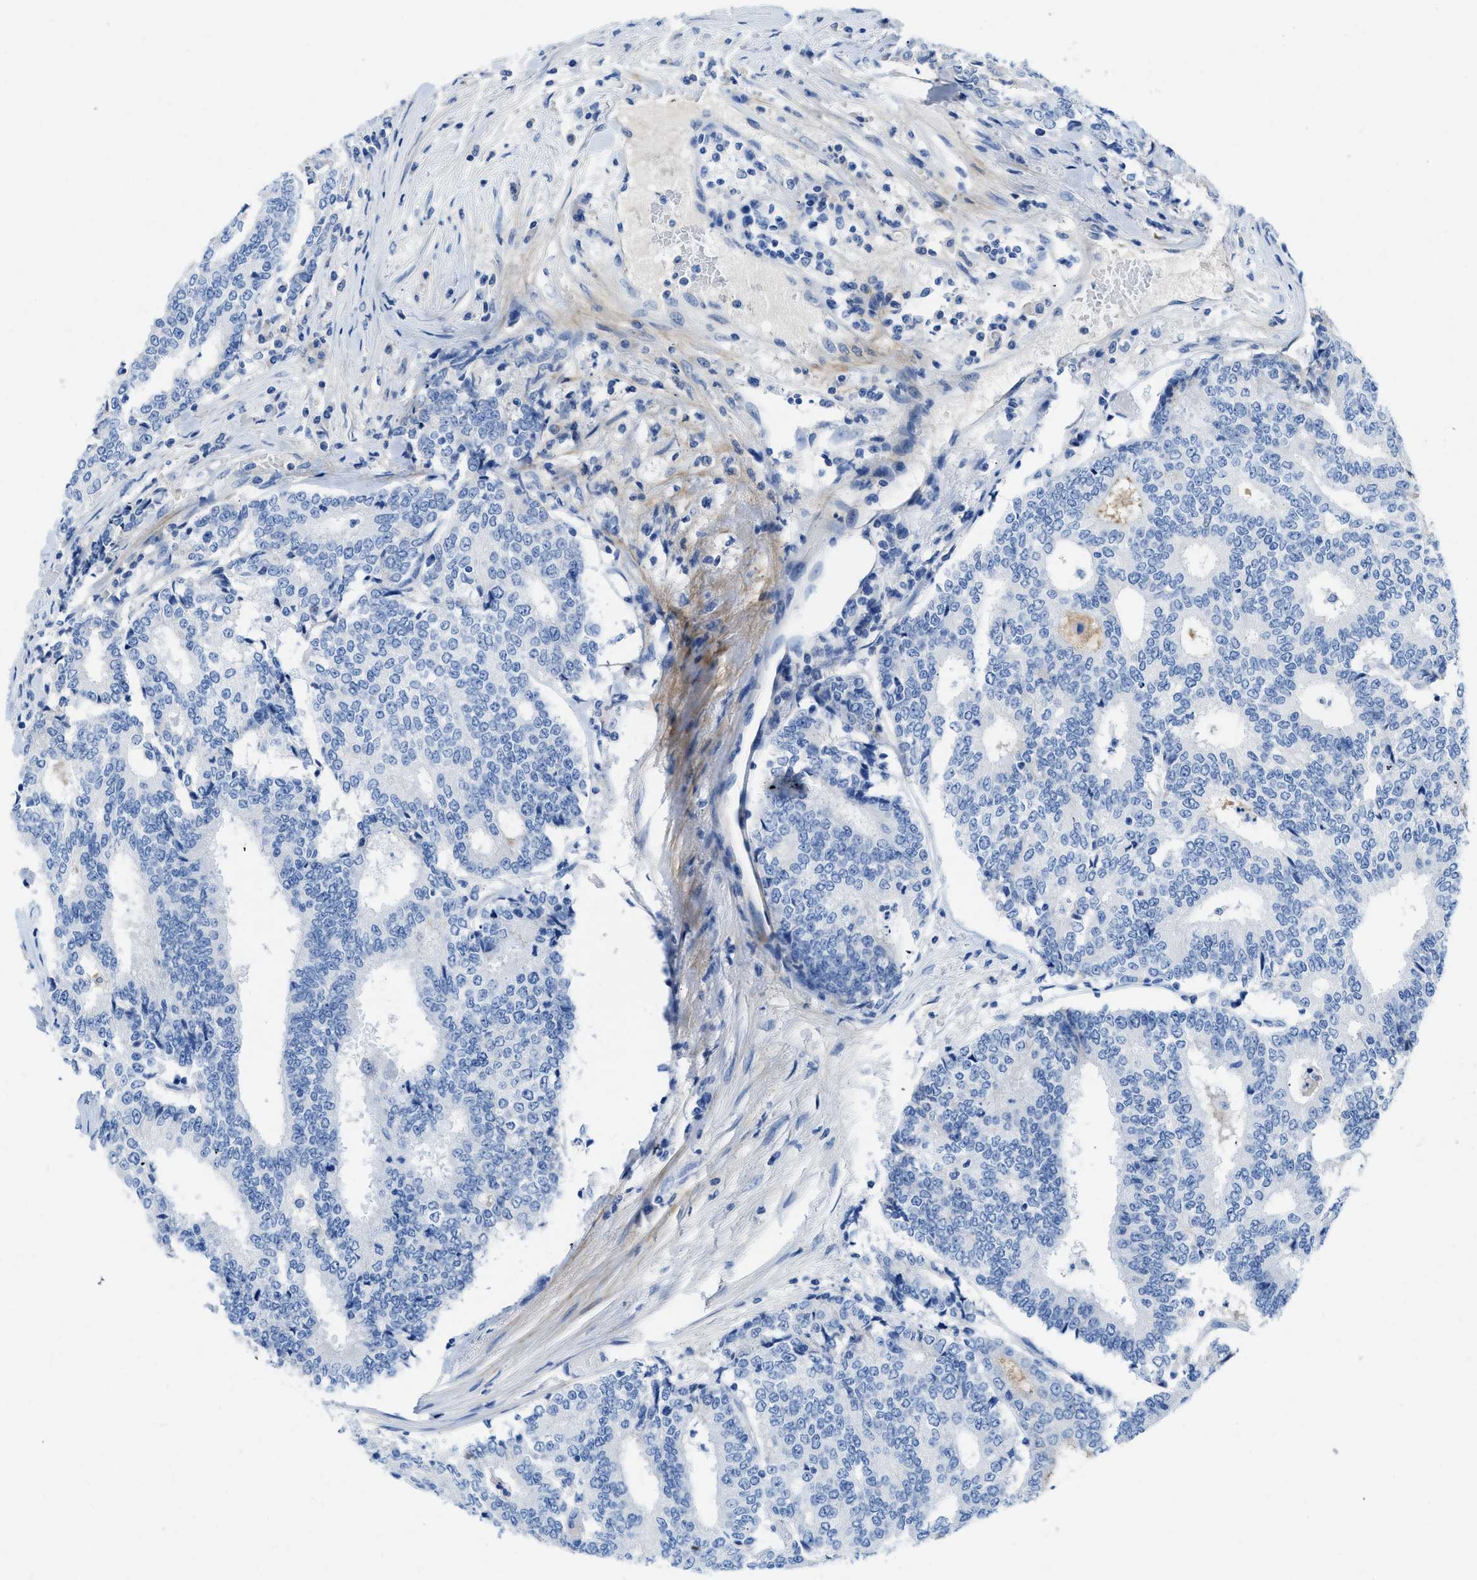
{"staining": {"intensity": "negative", "quantity": "none", "location": "none"}, "tissue": "prostate cancer", "cell_type": "Tumor cells", "image_type": "cancer", "snomed": [{"axis": "morphology", "description": "Normal tissue, NOS"}, {"axis": "morphology", "description": "Adenocarcinoma, High grade"}, {"axis": "topography", "description": "Prostate"}, {"axis": "topography", "description": "Seminal veicle"}], "caption": "Tumor cells show no significant protein staining in prostate cancer (adenocarcinoma (high-grade)). (DAB (3,3'-diaminobenzidine) immunohistochemistry (IHC) with hematoxylin counter stain).", "gene": "COL3A1", "patient": {"sex": "male", "age": 55}}